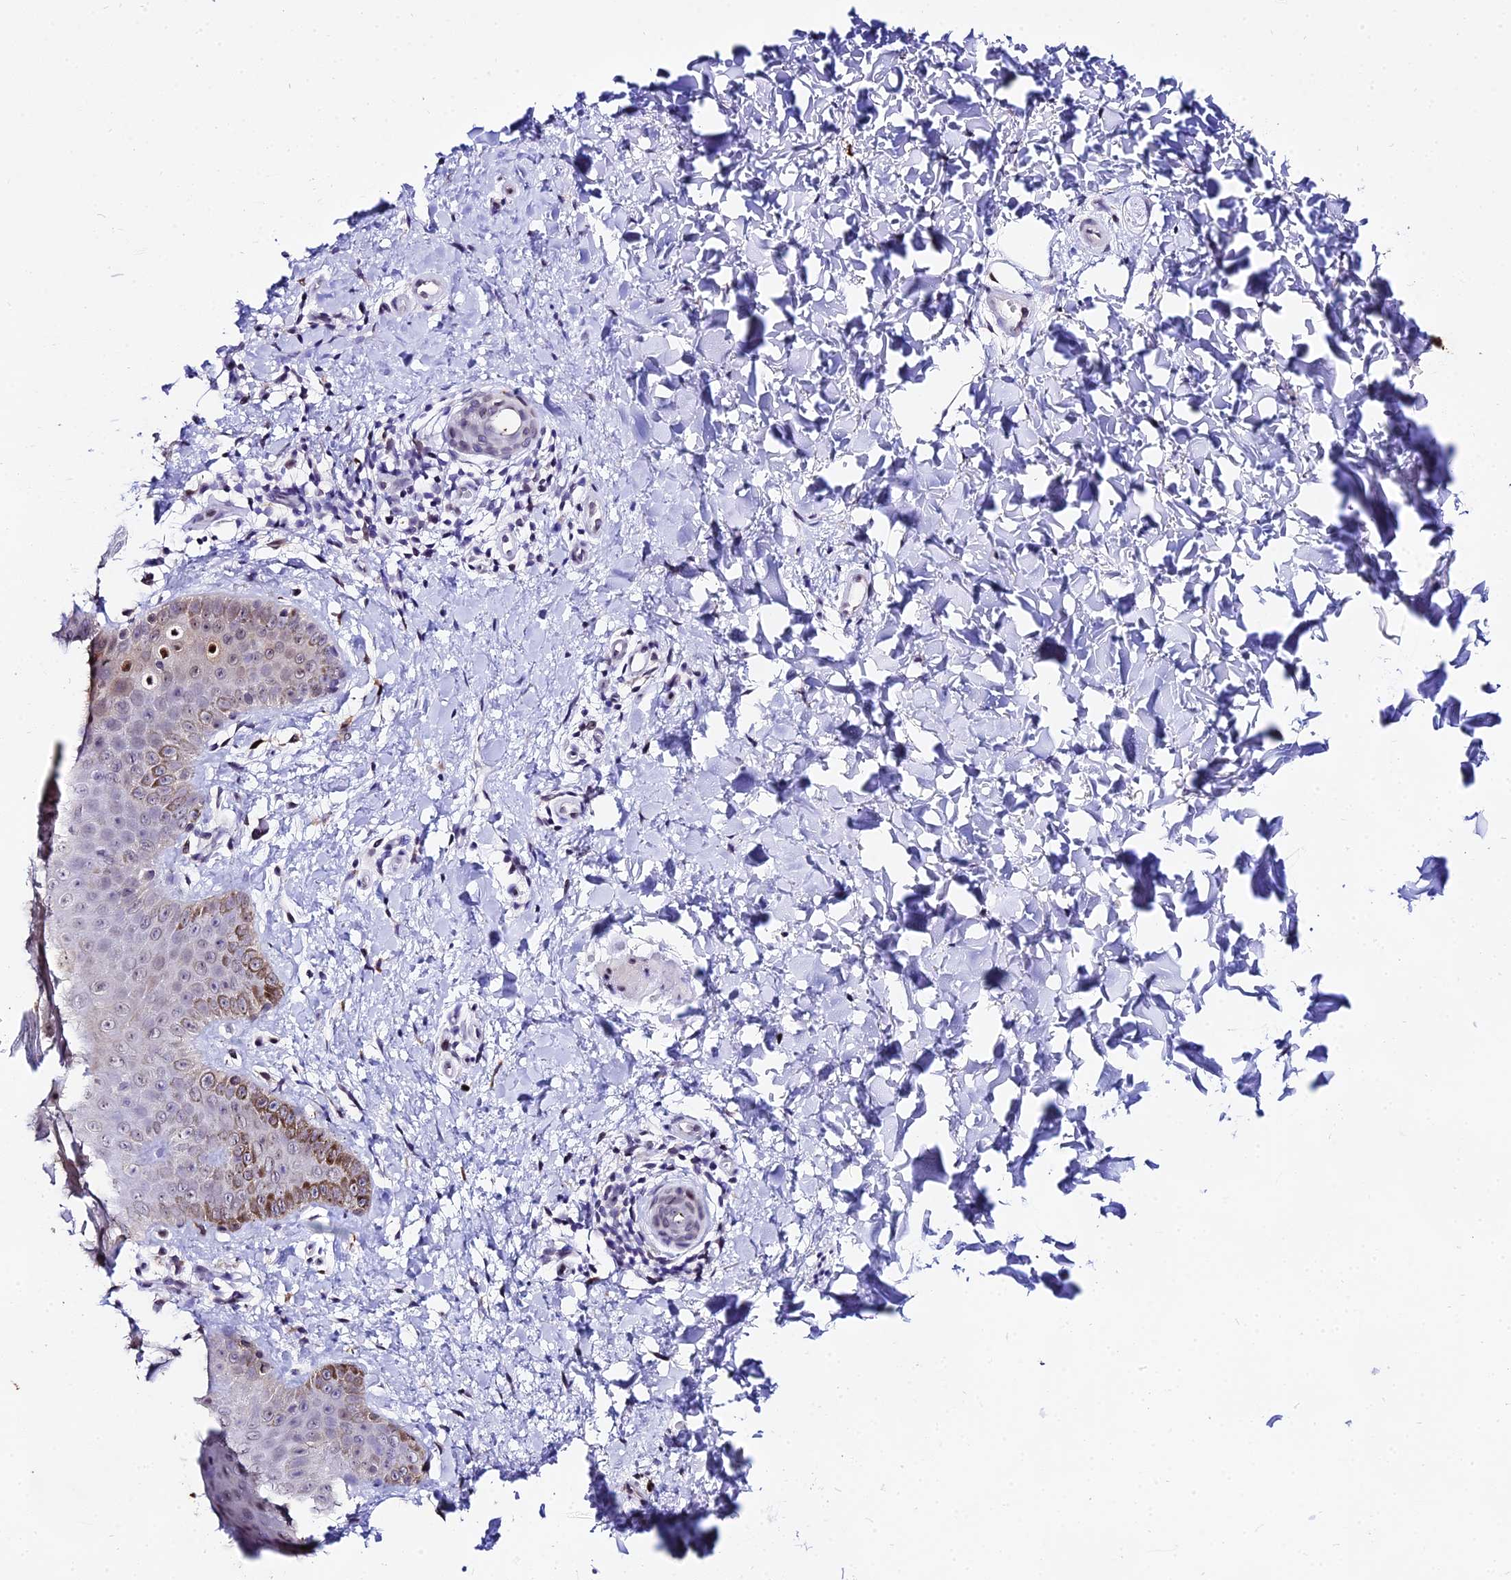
{"staining": {"intensity": "moderate", "quantity": "<25%", "location": "cytoplasmic/membranous,nuclear"}, "tissue": "skin", "cell_type": "Epidermal cells", "image_type": "normal", "snomed": [{"axis": "morphology", "description": "Normal tissue, NOS"}, {"axis": "morphology", "description": "Neoplasm, malignant, NOS"}, {"axis": "topography", "description": "Anal"}], "caption": "The histopathology image displays immunohistochemical staining of benign skin. There is moderate cytoplasmic/membranous,nuclear expression is seen in about <25% of epidermal cells.", "gene": "MCM10", "patient": {"sex": "male", "age": 47}}